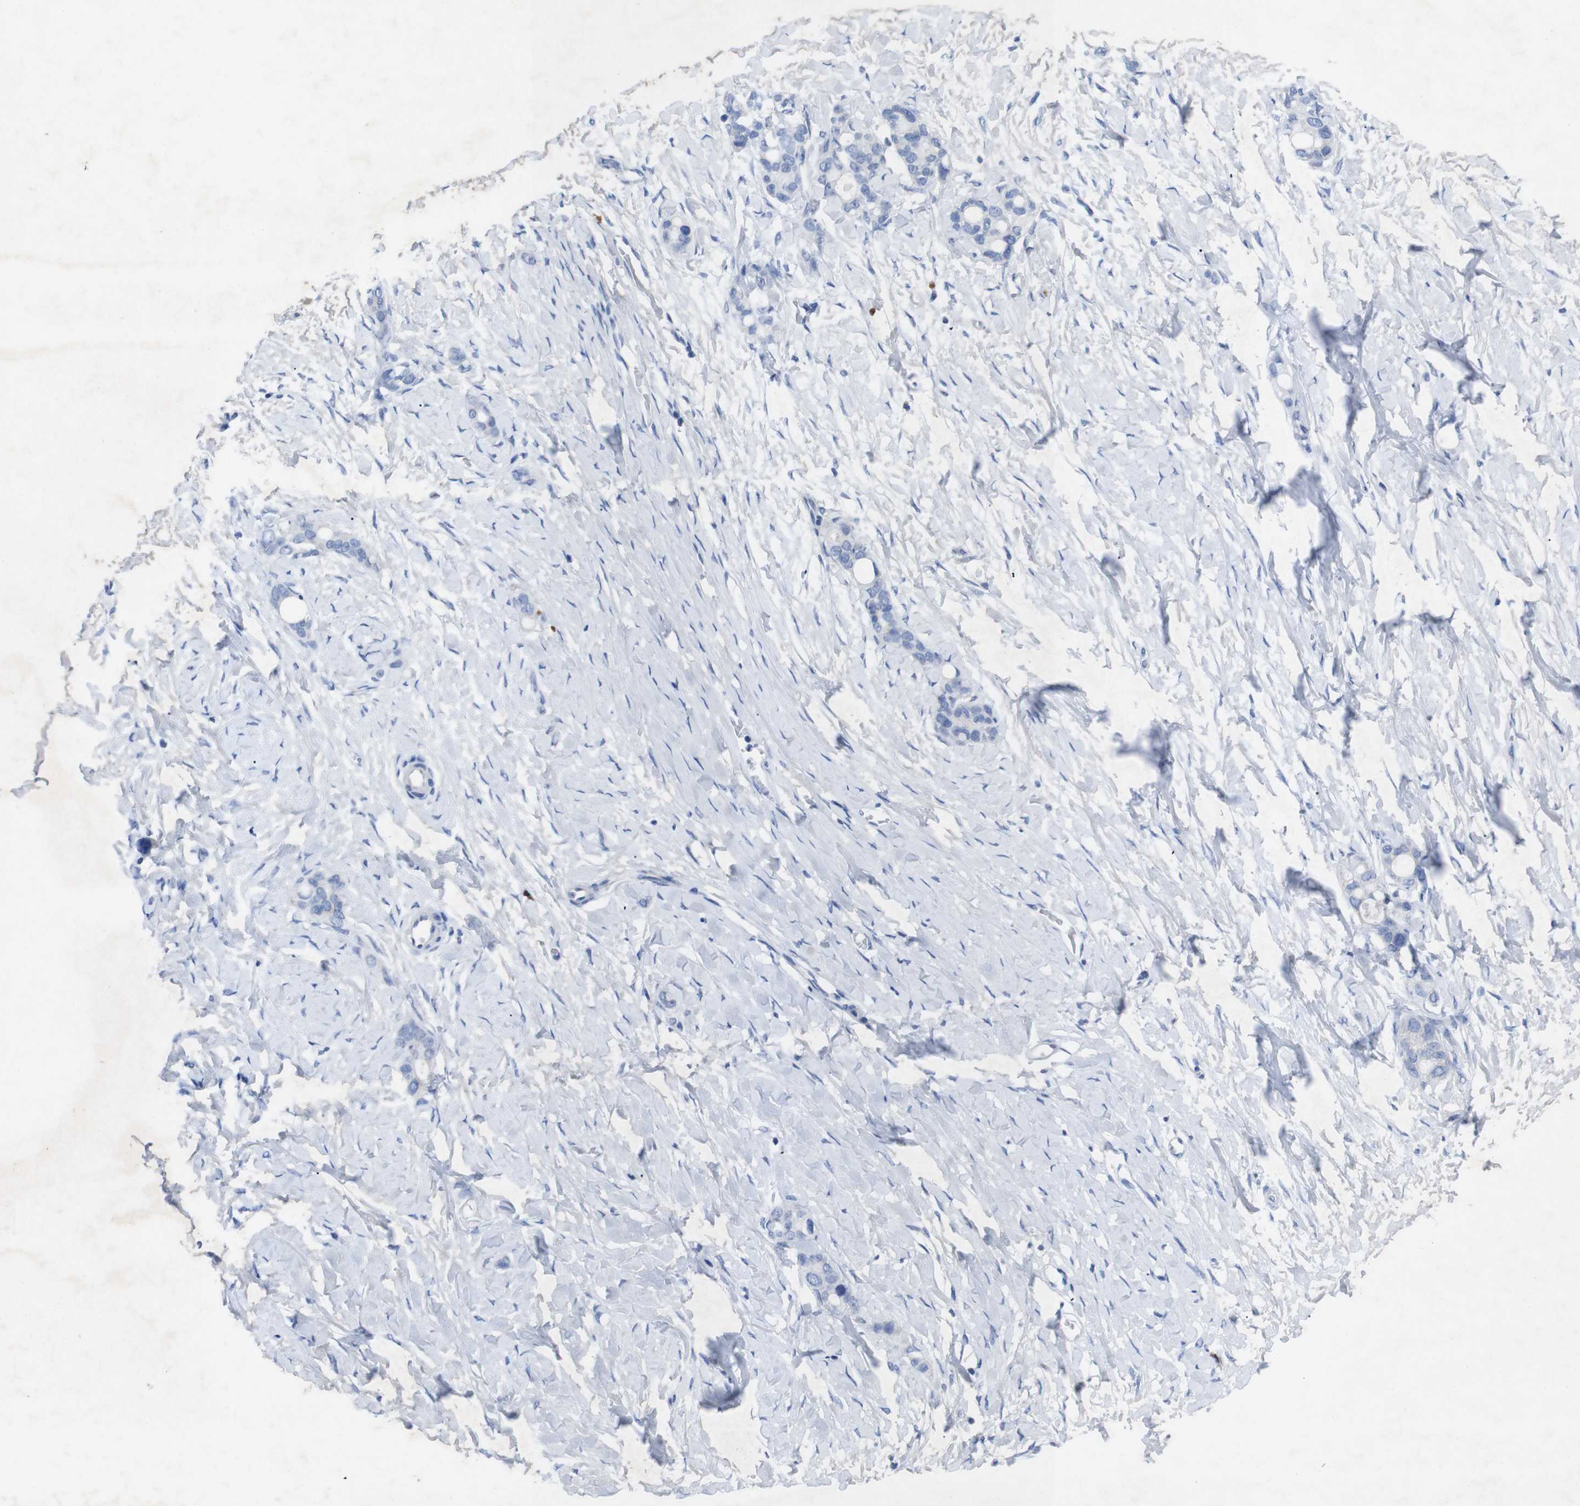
{"staining": {"intensity": "negative", "quantity": "none", "location": "none"}, "tissue": "stomach cancer", "cell_type": "Tumor cells", "image_type": "cancer", "snomed": [{"axis": "morphology", "description": "Adenocarcinoma, NOS"}, {"axis": "topography", "description": "Stomach"}], "caption": "Tumor cells show no significant expression in adenocarcinoma (stomach). The staining is performed using DAB (3,3'-diaminobenzidine) brown chromogen with nuclei counter-stained in using hematoxylin.", "gene": "IRF4", "patient": {"sex": "female", "age": 75}}